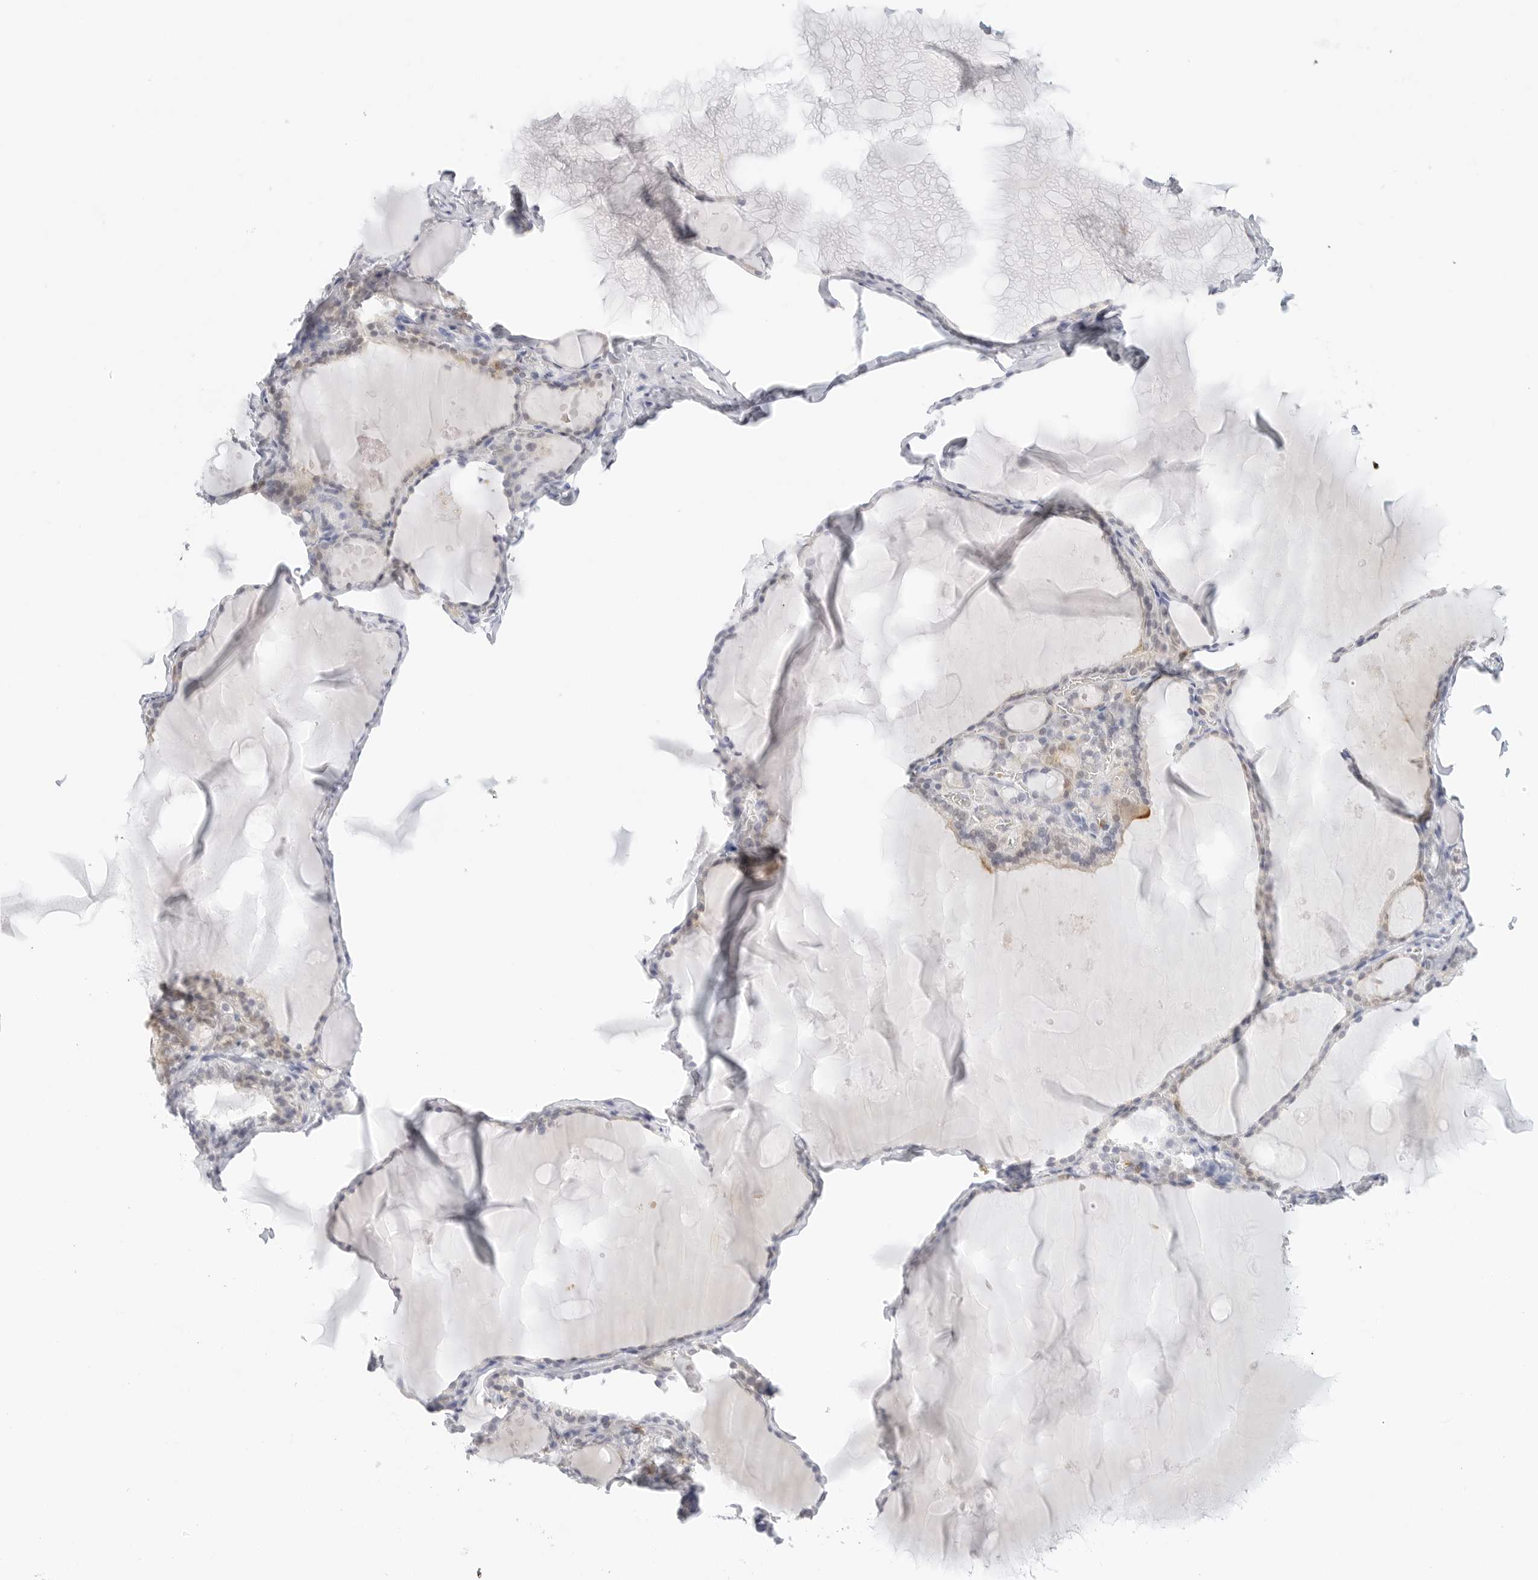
{"staining": {"intensity": "weak", "quantity": "<25%", "location": "cytoplasmic/membranous"}, "tissue": "thyroid gland", "cell_type": "Glandular cells", "image_type": "normal", "snomed": [{"axis": "morphology", "description": "Normal tissue, NOS"}, {"axis": "topography", "description": "Thyroid gland"}], "caption": "Glandular cells show no significant positivity in benign thyroid gland.", "gene": "SLC9A3R1", "patient": {"sex": "male", "age": 56}}